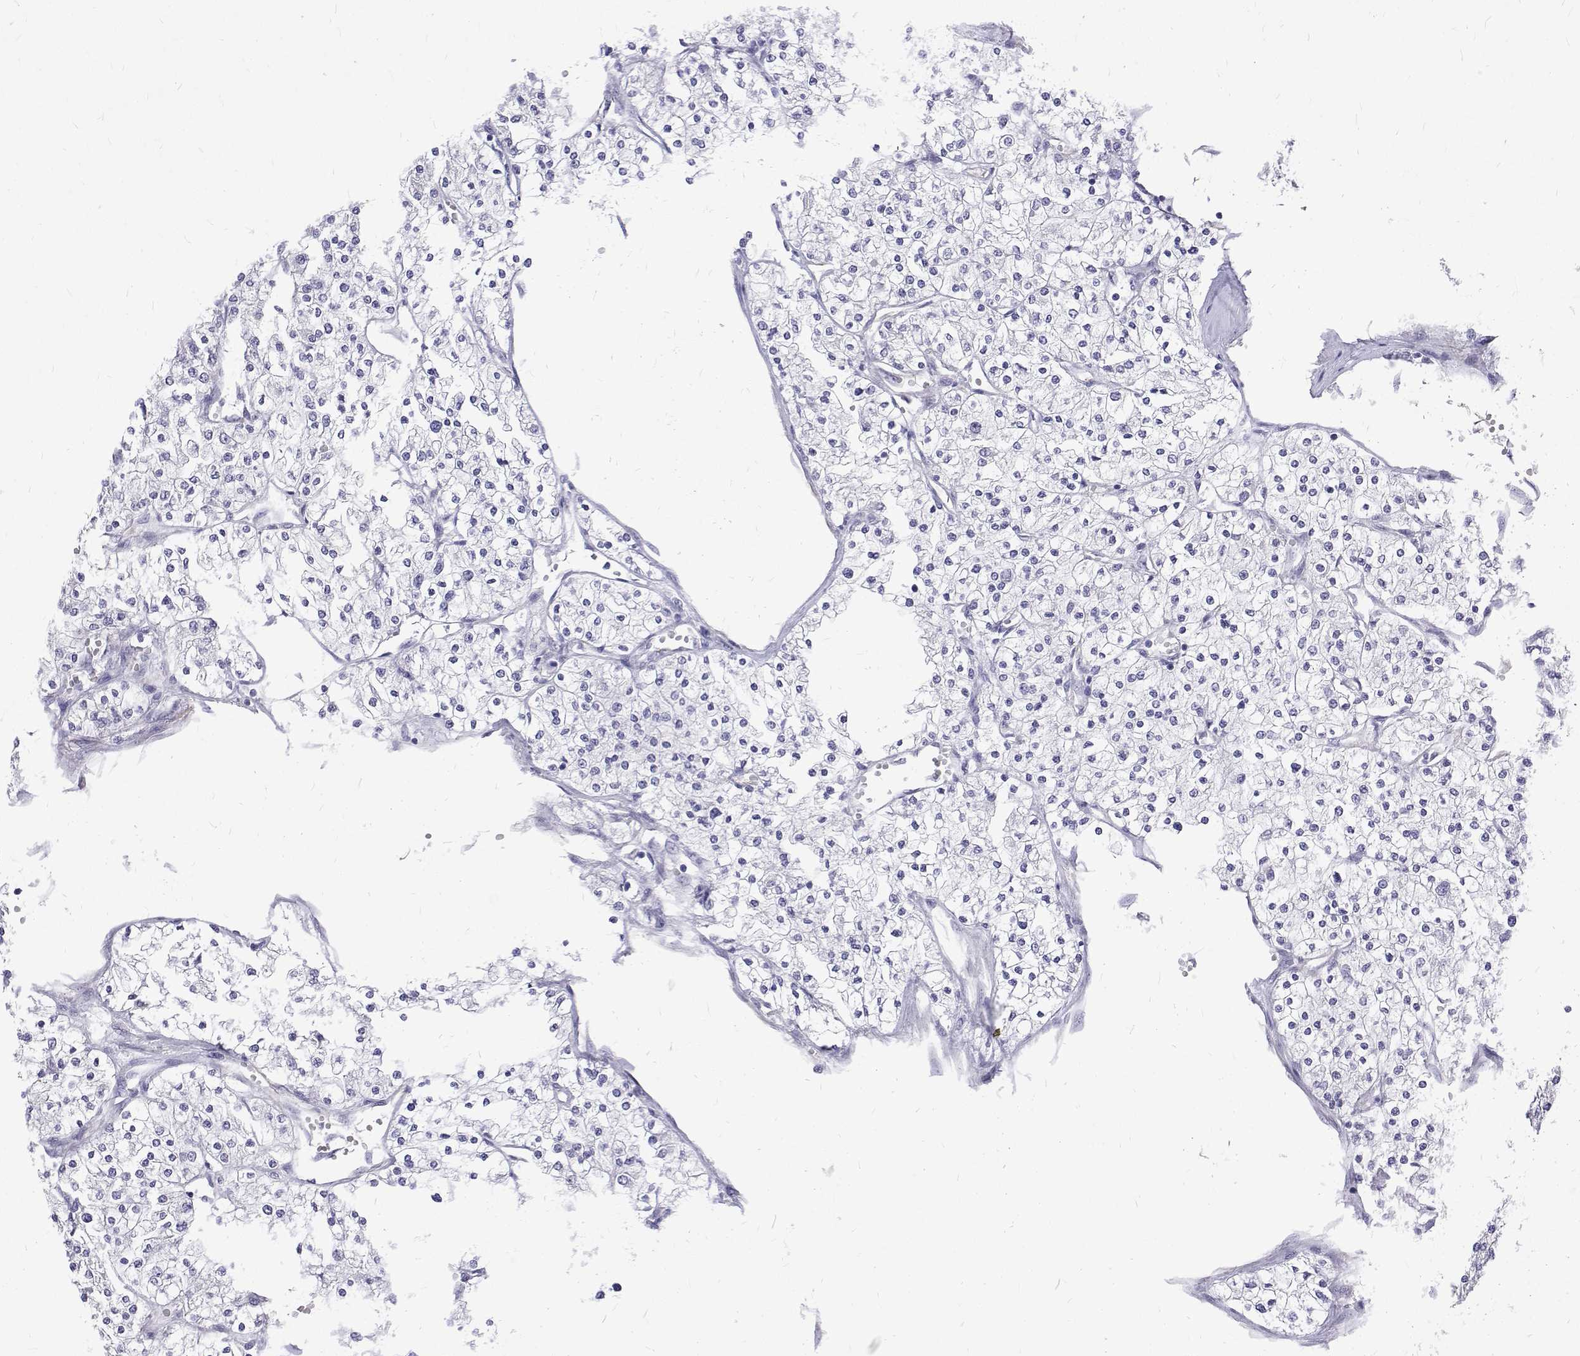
{"staining": {"intensity": "negative", "quantity": "none", "location": "none"}, "tissue": "renal cancer", "cell_type": "Tumor cells", "image_type": "cancer", "snomed": [{"axis": "morphology", "description": "Adenocarcinoma, NOS"}, {"axis": "topography", "description": "Kidney"}], "caption": "Photomicrograph shows no protein expression in tumor cells of renal cancer tissue.", "gene": "OPRPN", "patient": {"sex": "male", "age": 80}}